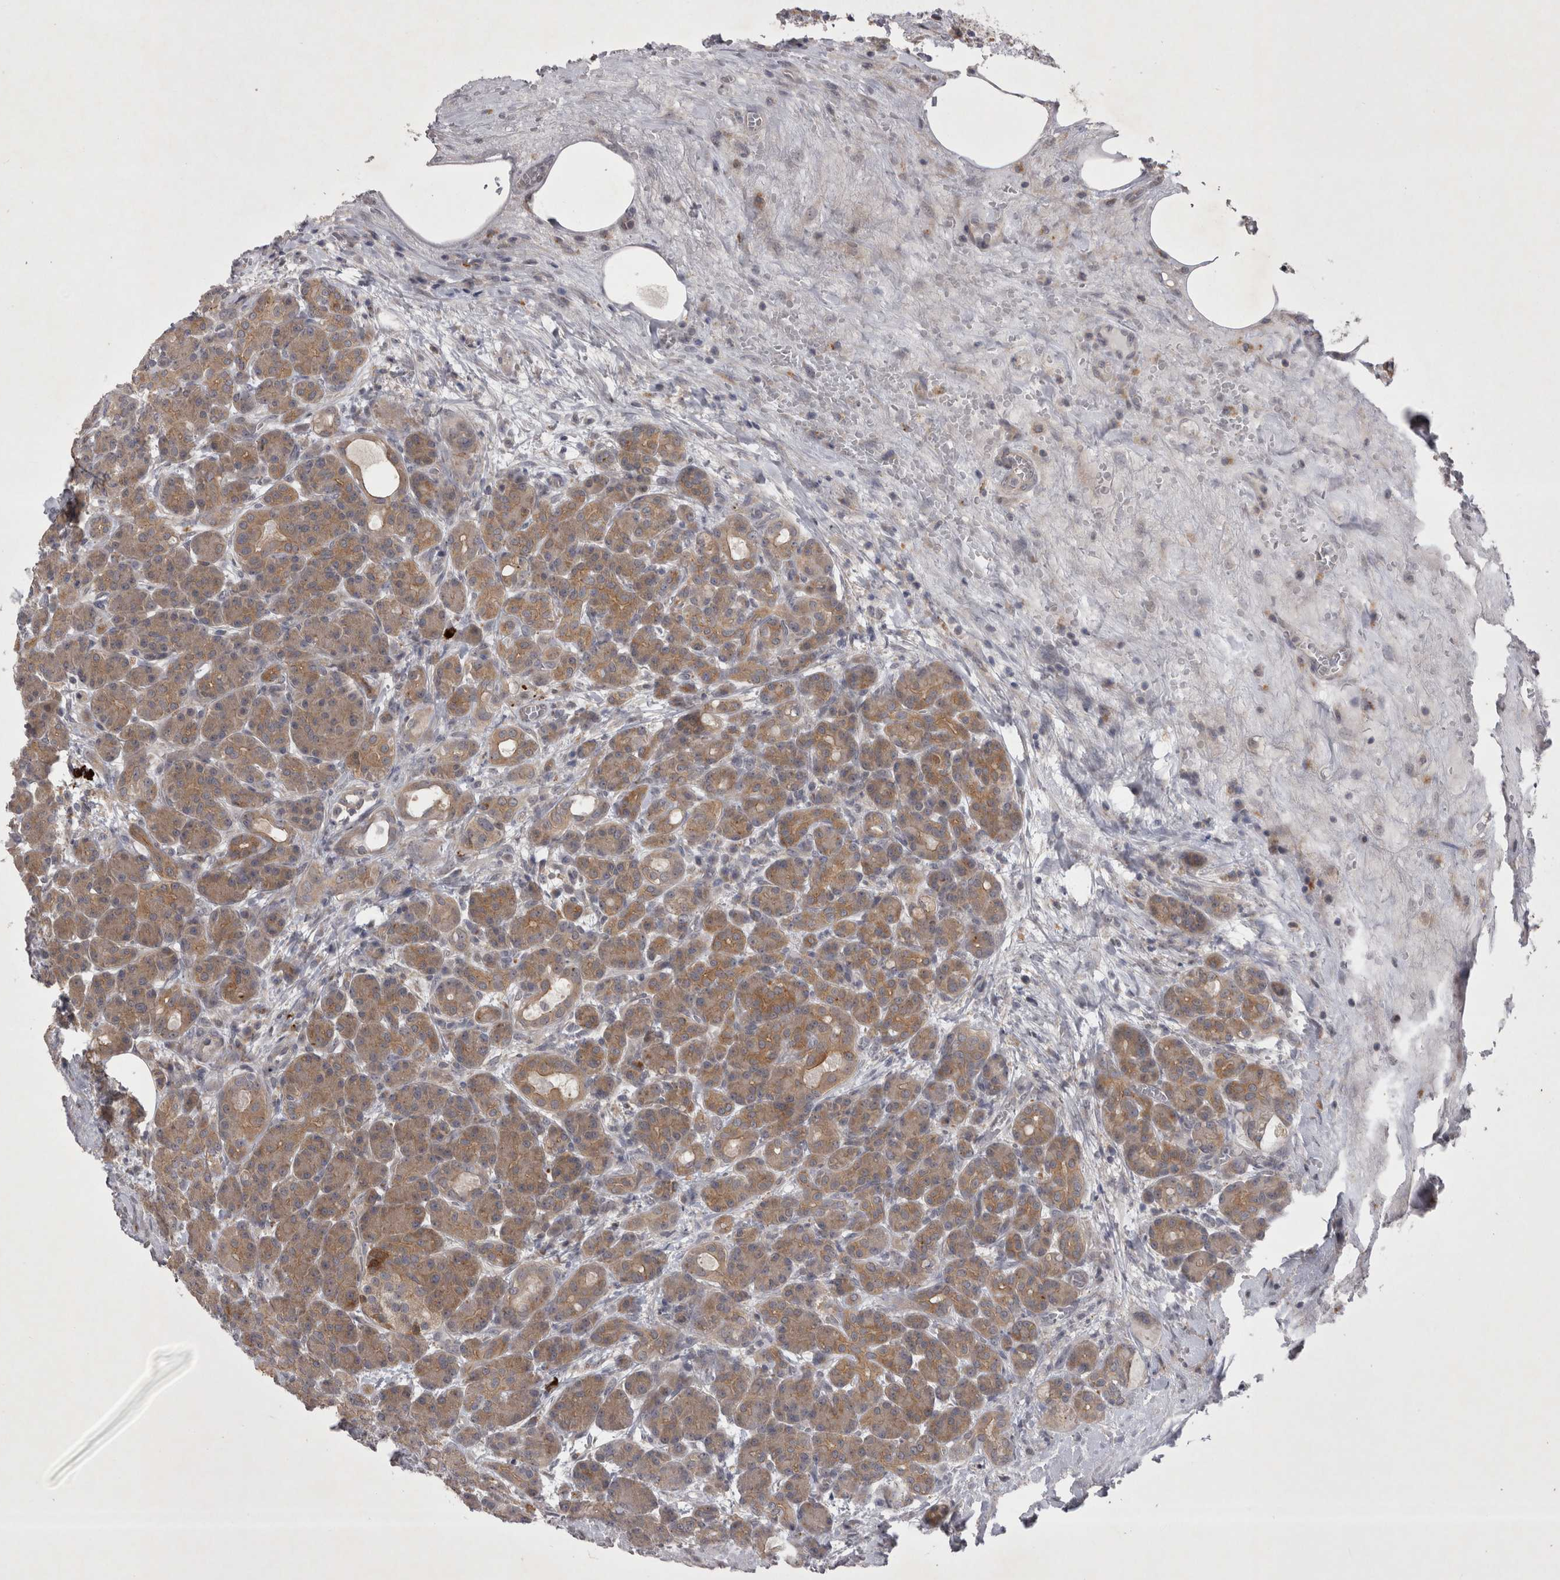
{"staining": {"intensity": "moderate", "quantity": ">75%", "location": "cytoplasmic/membranous"}, "tissue": "pancreas", "cell_type": "Exocrine glandular cells", "image_type": "normal", "snomed": [{"axis": "morphology", "description": "Normal tissue, NOS"}, {"axis": "topography", "description": "Pancreas"}], "caption": "The image demonstrates immunohistochemical staining of normal pancreas. There is moderate cytoplasmic/membranous staining is present in approximately >75% of exocrine glandular cells. (DAB (3,3'-diaminobenzidine) IHC with brightfield microscopy, high magnification).", "gene": "CTBS", "patient": {"sex": "male", "age": 63}}